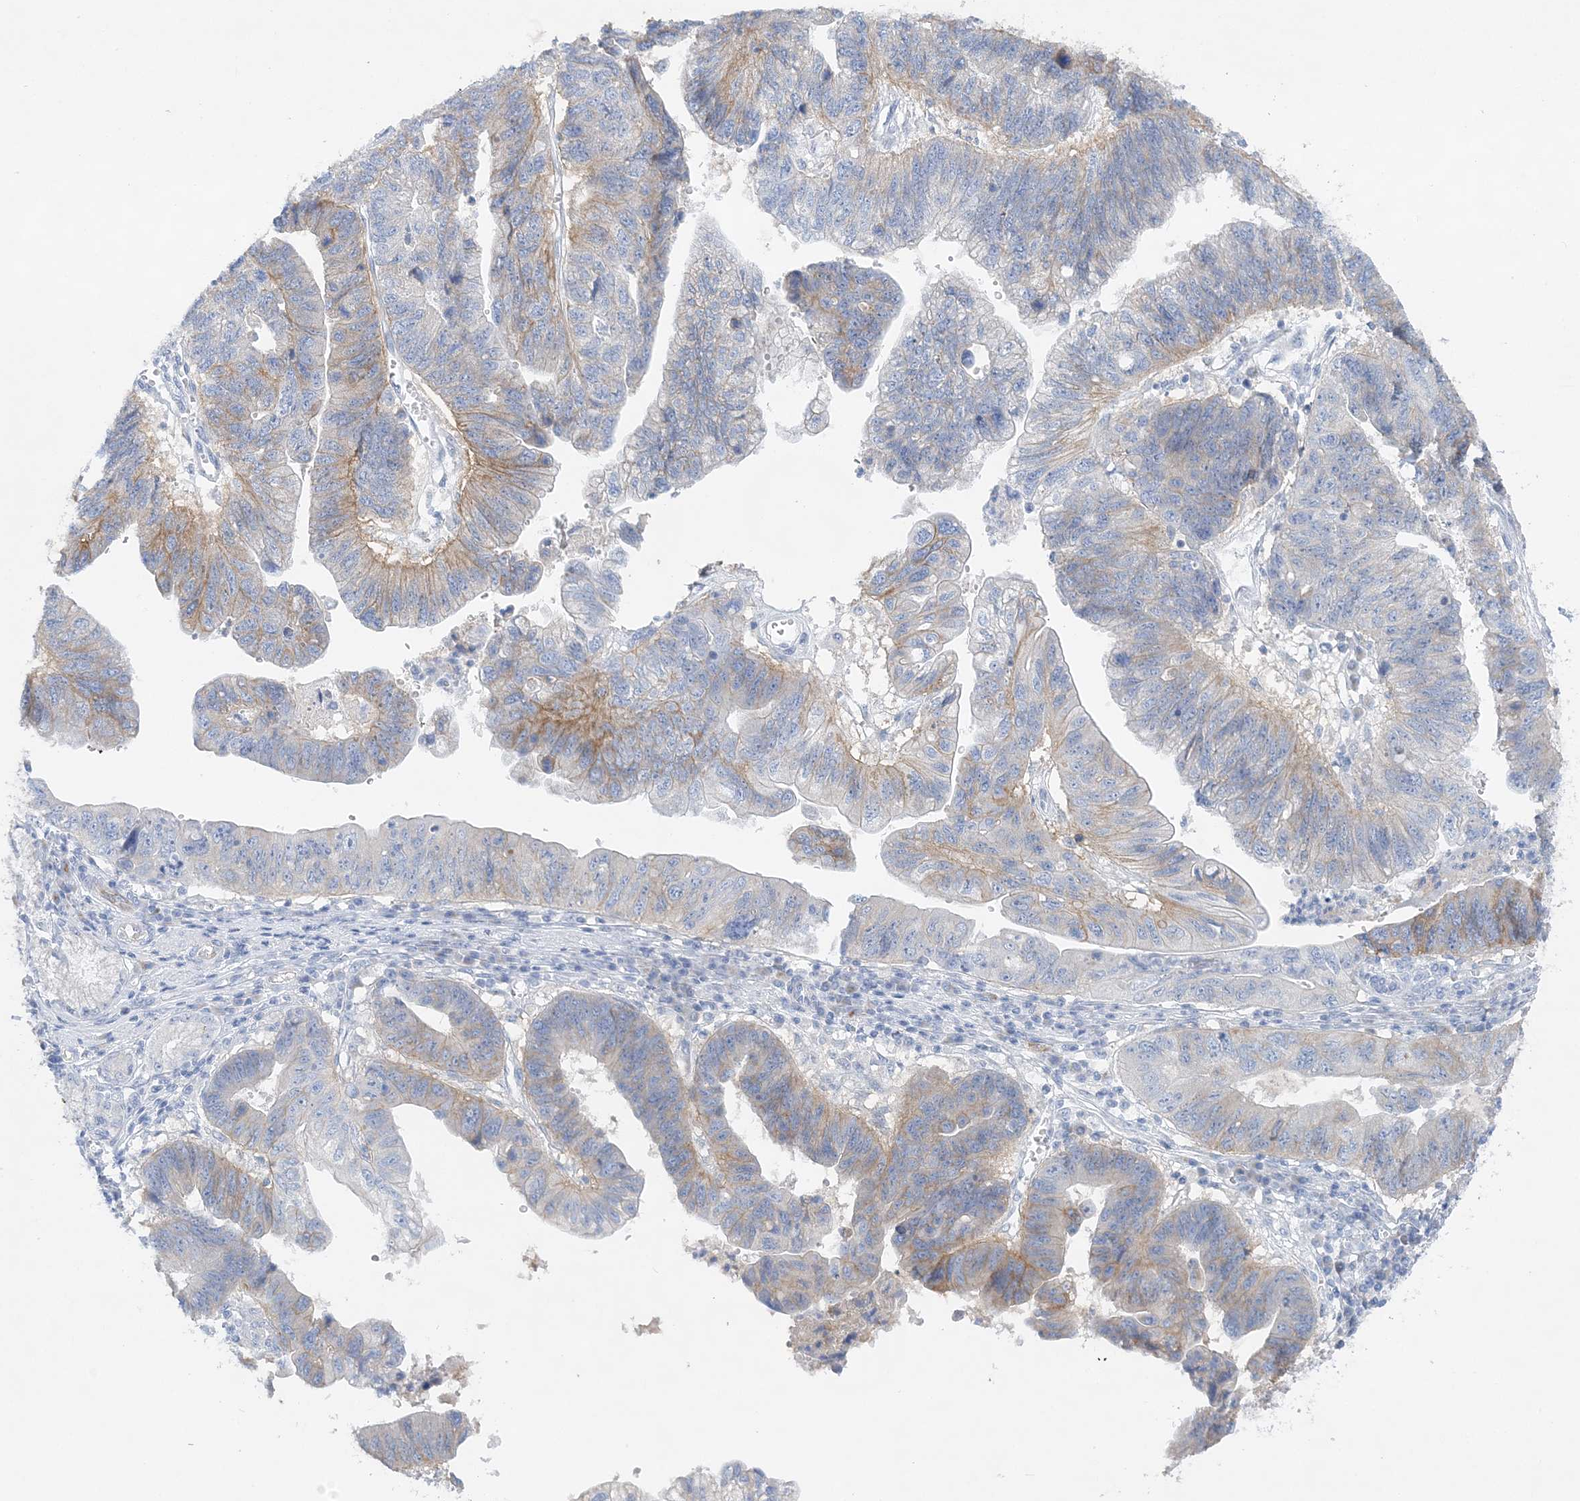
{"staining": {"intensity": "moderate", "quantity": "25%-75%", "location": "cytoplasmic/membranous"}, "tissue": "stomach cancer", "cell_type": "Tumor cells", "image_type": "cancer", "snomed": [{"axis": "morphology", "description": "Adenocarcinoma, NOS"}, {"axis": "topography", "description": "Stomach"}], "caption": "The immunohistochemical stain shows moderate cytoplasmic/membranous positivity in tumor cells of stomach cancer (adenocarcinoma) tissue.", "gene": "SLC5A6", "patient": {"sex": "male", "age": 59}}